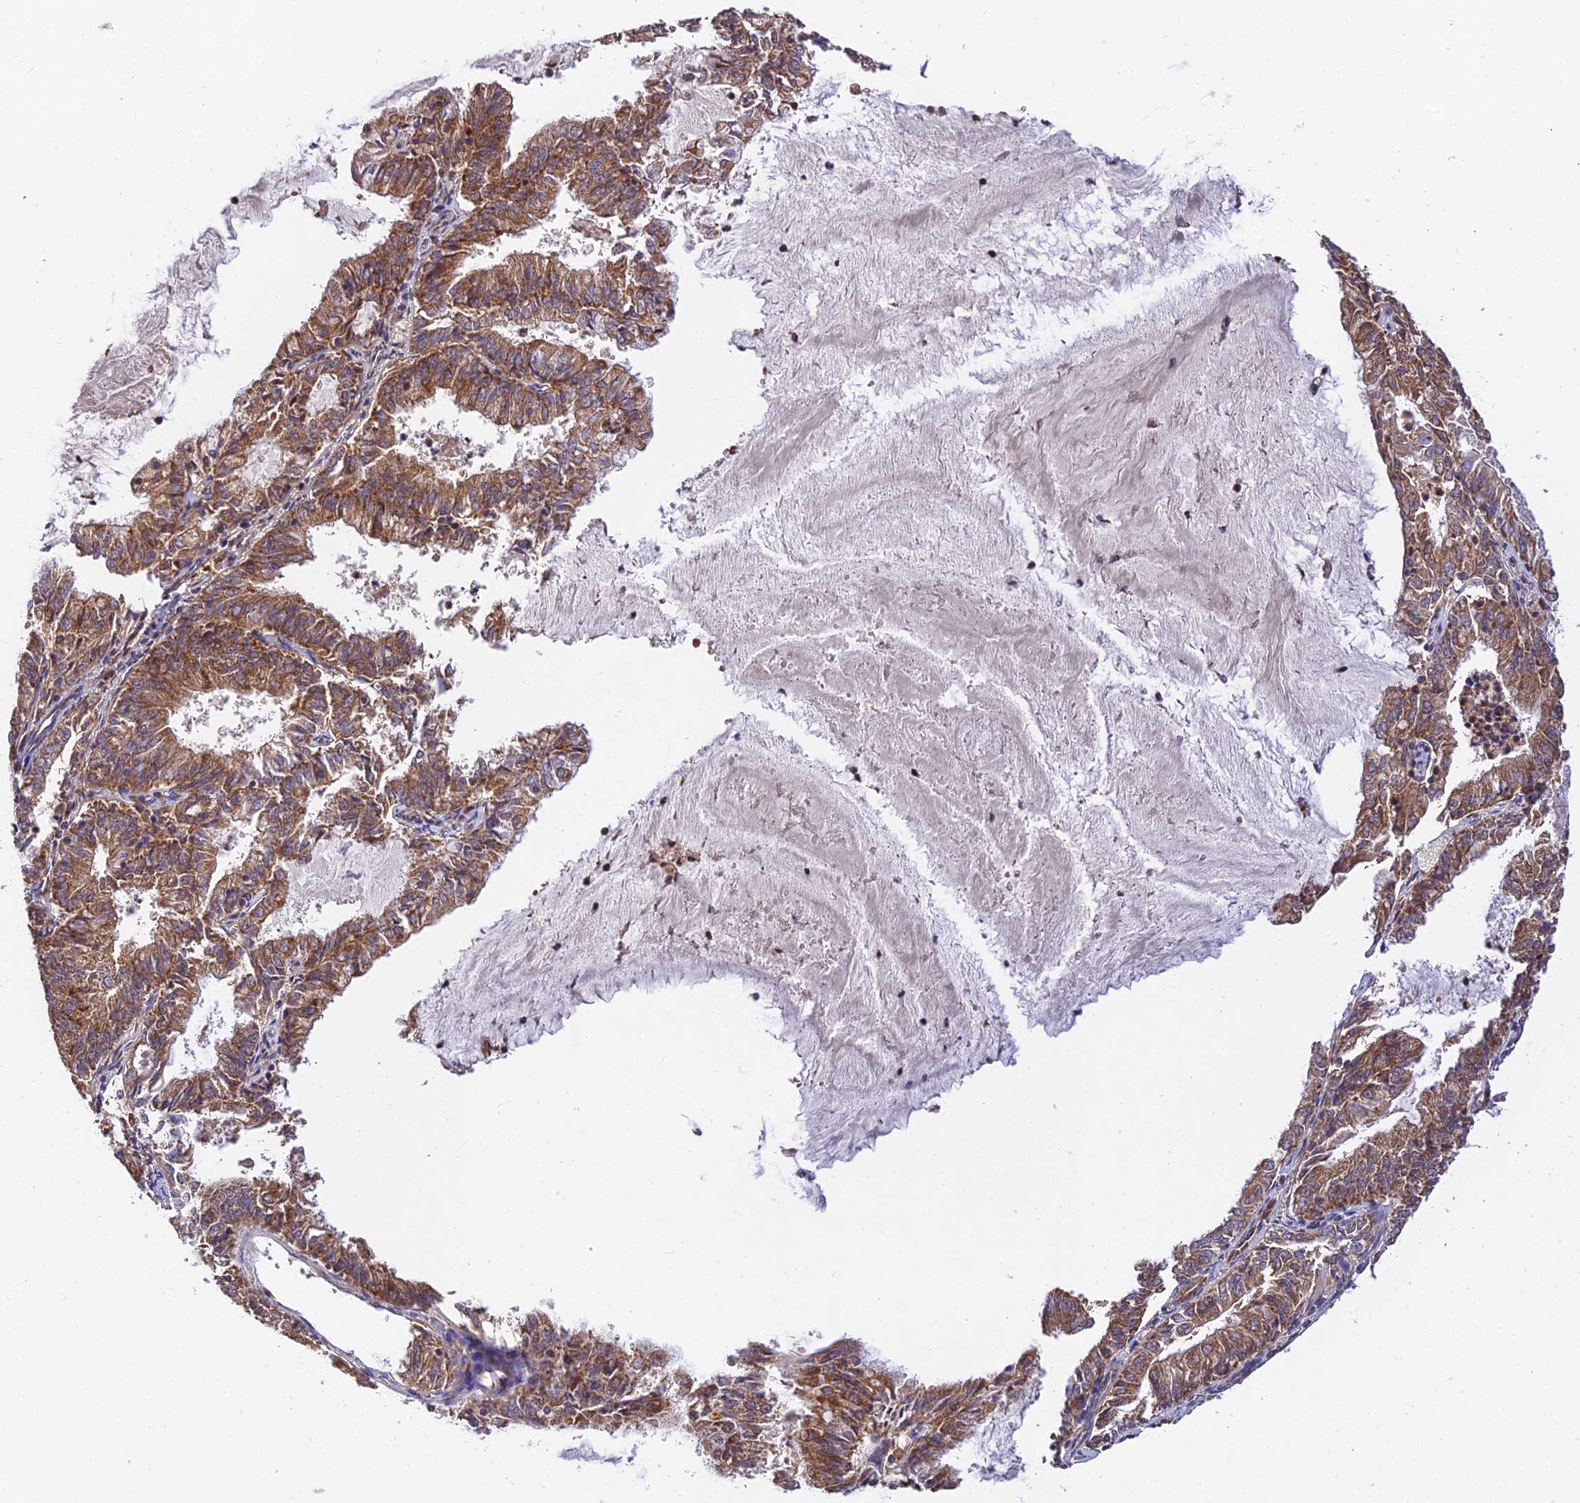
{"staining": {"intensity": "moderate", "quantity": ">75%", "location": "cytoplasmic/membranous"}, "tissue": "endometrial cancer", "cell_type": "Tumor cells", "image_type": "cancer", "snomed": [{"axis": "morphology", "description": "Adenocarcinoma, NOS"}, {"axis": "topography", "description": "Endometrium"}], "caption": "Immunohistochemical staining of human adenocarcinoma (endometrial) exhibits medium levels of moderate cytoplasmic/membranous protein expression in approximately >75% of tumor cells. Using DAB (brown) and hematoxylin (blue) stains, captured at high magnification using brightfield microscopy.", "gene": "PODNL1", "patient": {"sex": "female", "age": 57}}